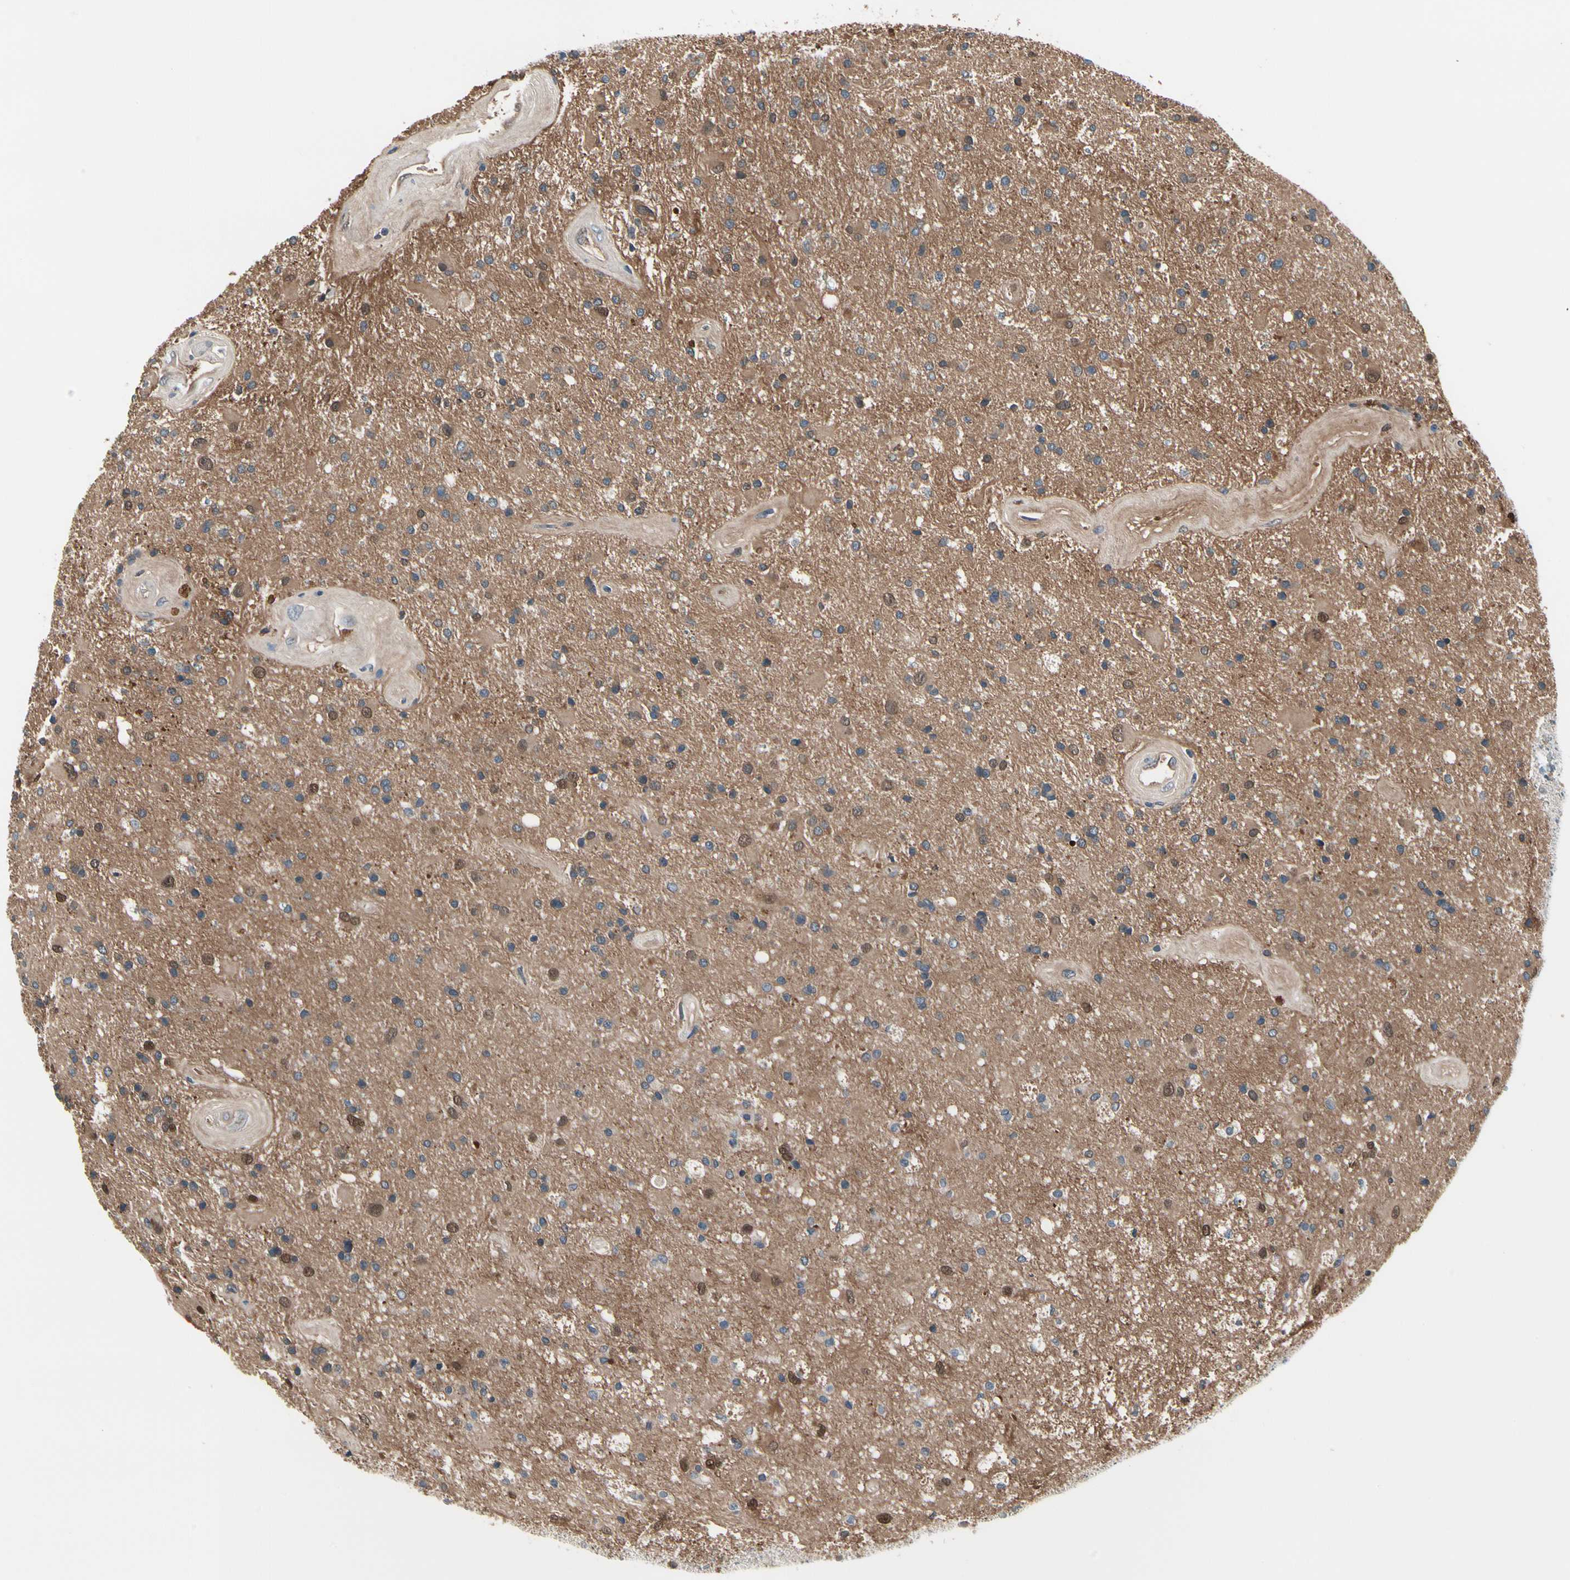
{"staining": {"intensity": "moderate", "quantity": "25%-75%", "location": "cytoplasmic/membranous"}, "tissue": "glioma", "cell_type": "Tumor cells", "image_type": "cancer", "snomed": [{"axis": "morphology", "description": "Glioma, malignant, Low grade"}, {"axis": "topography", "description": "Brain"}], "caption": "Tumor cells exhibit moderate cytoplasmic/membranous expression in approximately 25%-75% of cells in glioma.", "gene": "PRDX6", "patient": {"sex": "male", "age": 58}}